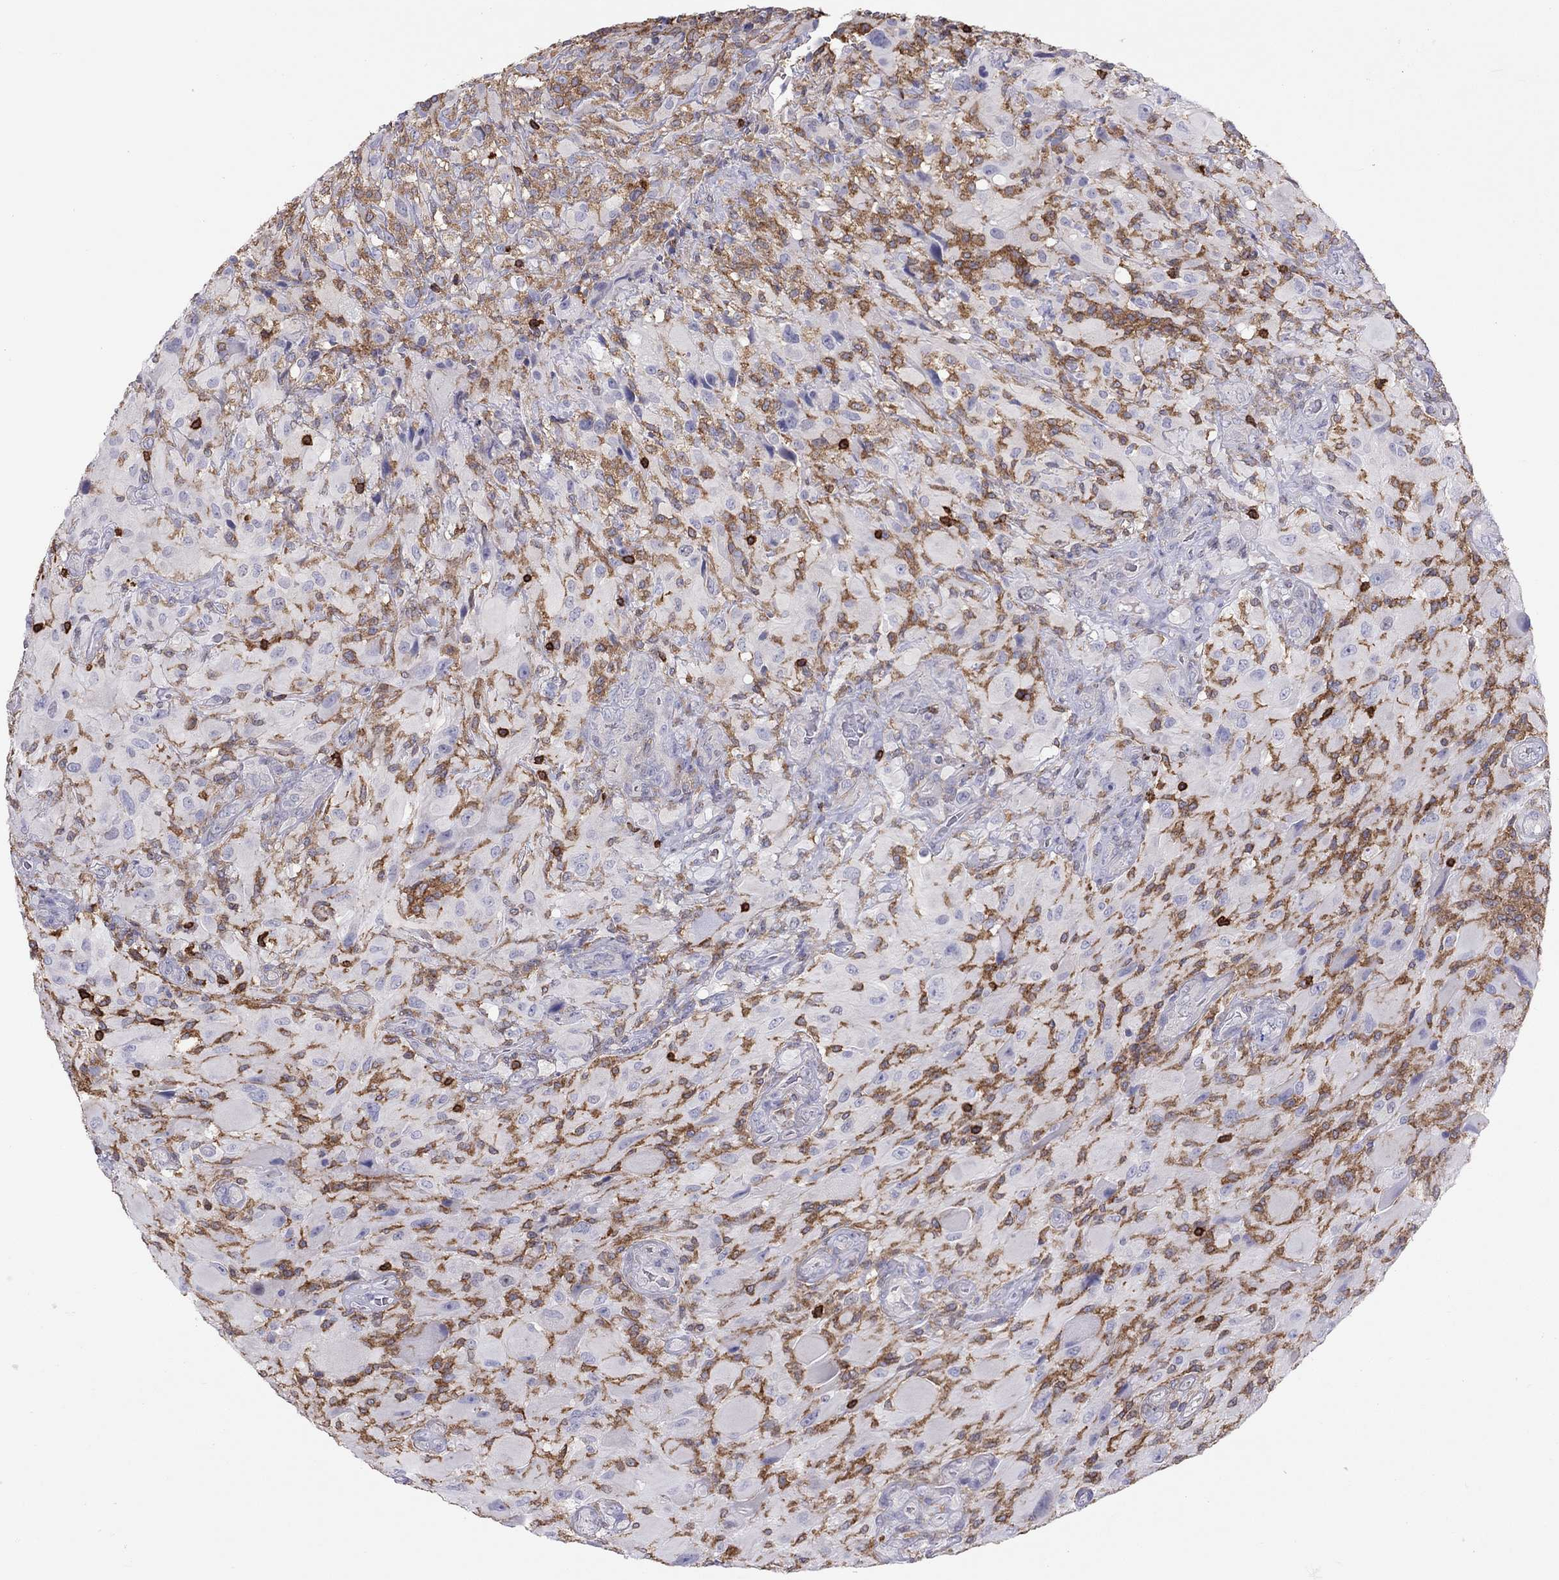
{"staining": {"intensity": "negative", "quantity": "none", "location": "none"}, "tissue": "glioma", "cell_type": "Tumor cells", "image_type": "cancer", "snomed": [{"axis": "morphology", "description": "Glioma, malignant, High grade"}, {"axis": "topography", "description": "Cerebral cortex"}], "caption": "A photomicrograph of glioma stained for a protein displays no brown staining in tumor cells.", "gene": "MND1", "patient": {"sex": "male", "age": 35}}